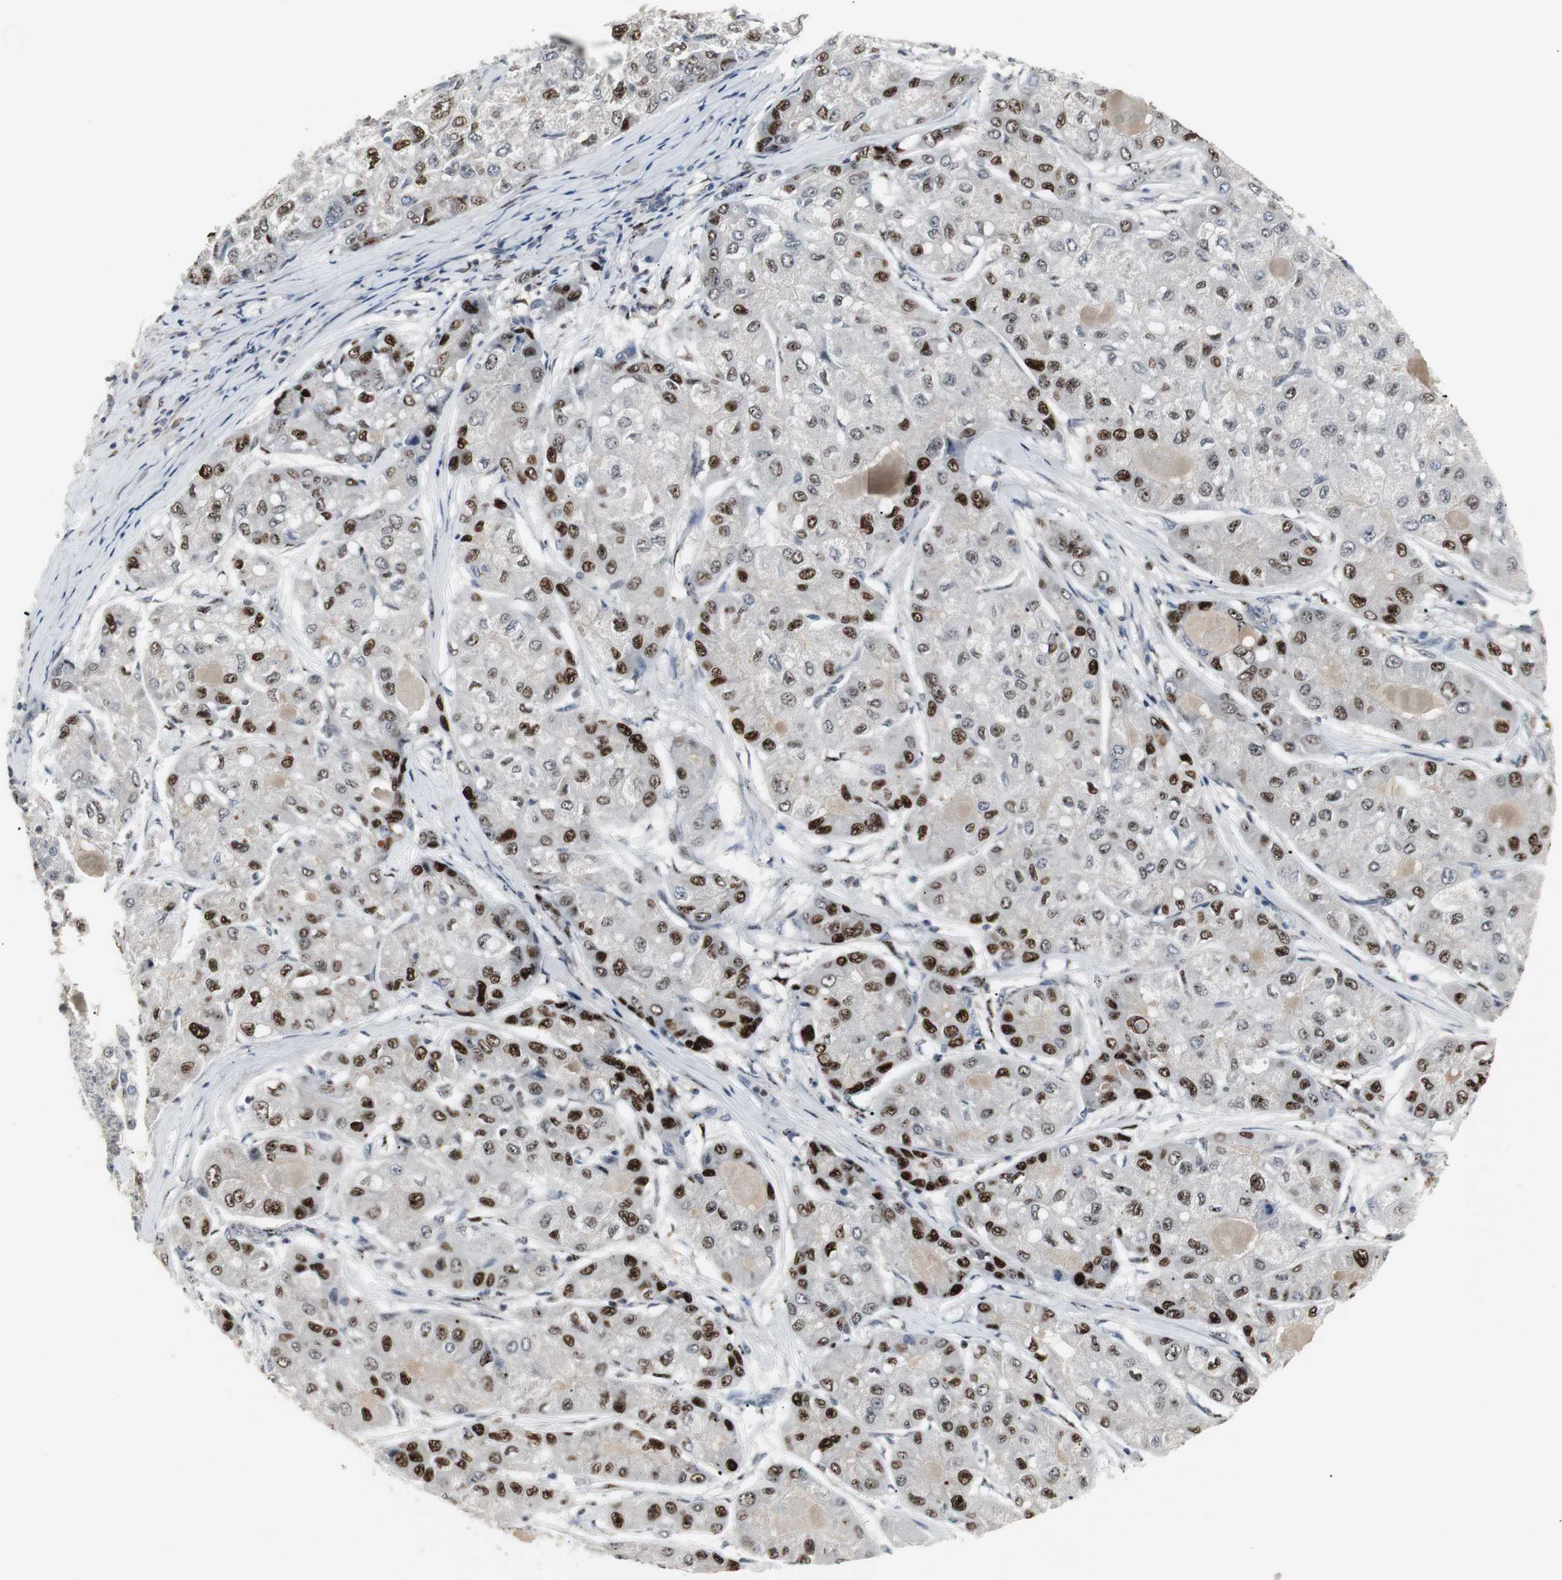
{"staining": {"intensity": "strong", "quantity": "25%-75%", "location": "nuclear"}, "tissue": "liver cancer", "cell_type": "Tumor cells", "image_type": "cancer", "snomed": [{"axis": "morphology", "description": "Carcinoma, Hepatocellular, NOS"}, {"axis": "topography", "description": "Liver"}], "caption": "A high amount of strong nuclear expression is seen in approximately 25%-75% of tumor cells in liver cancer tissue.", "gene": "GRK2", "patient": {"sex": "male", "age": 80}}